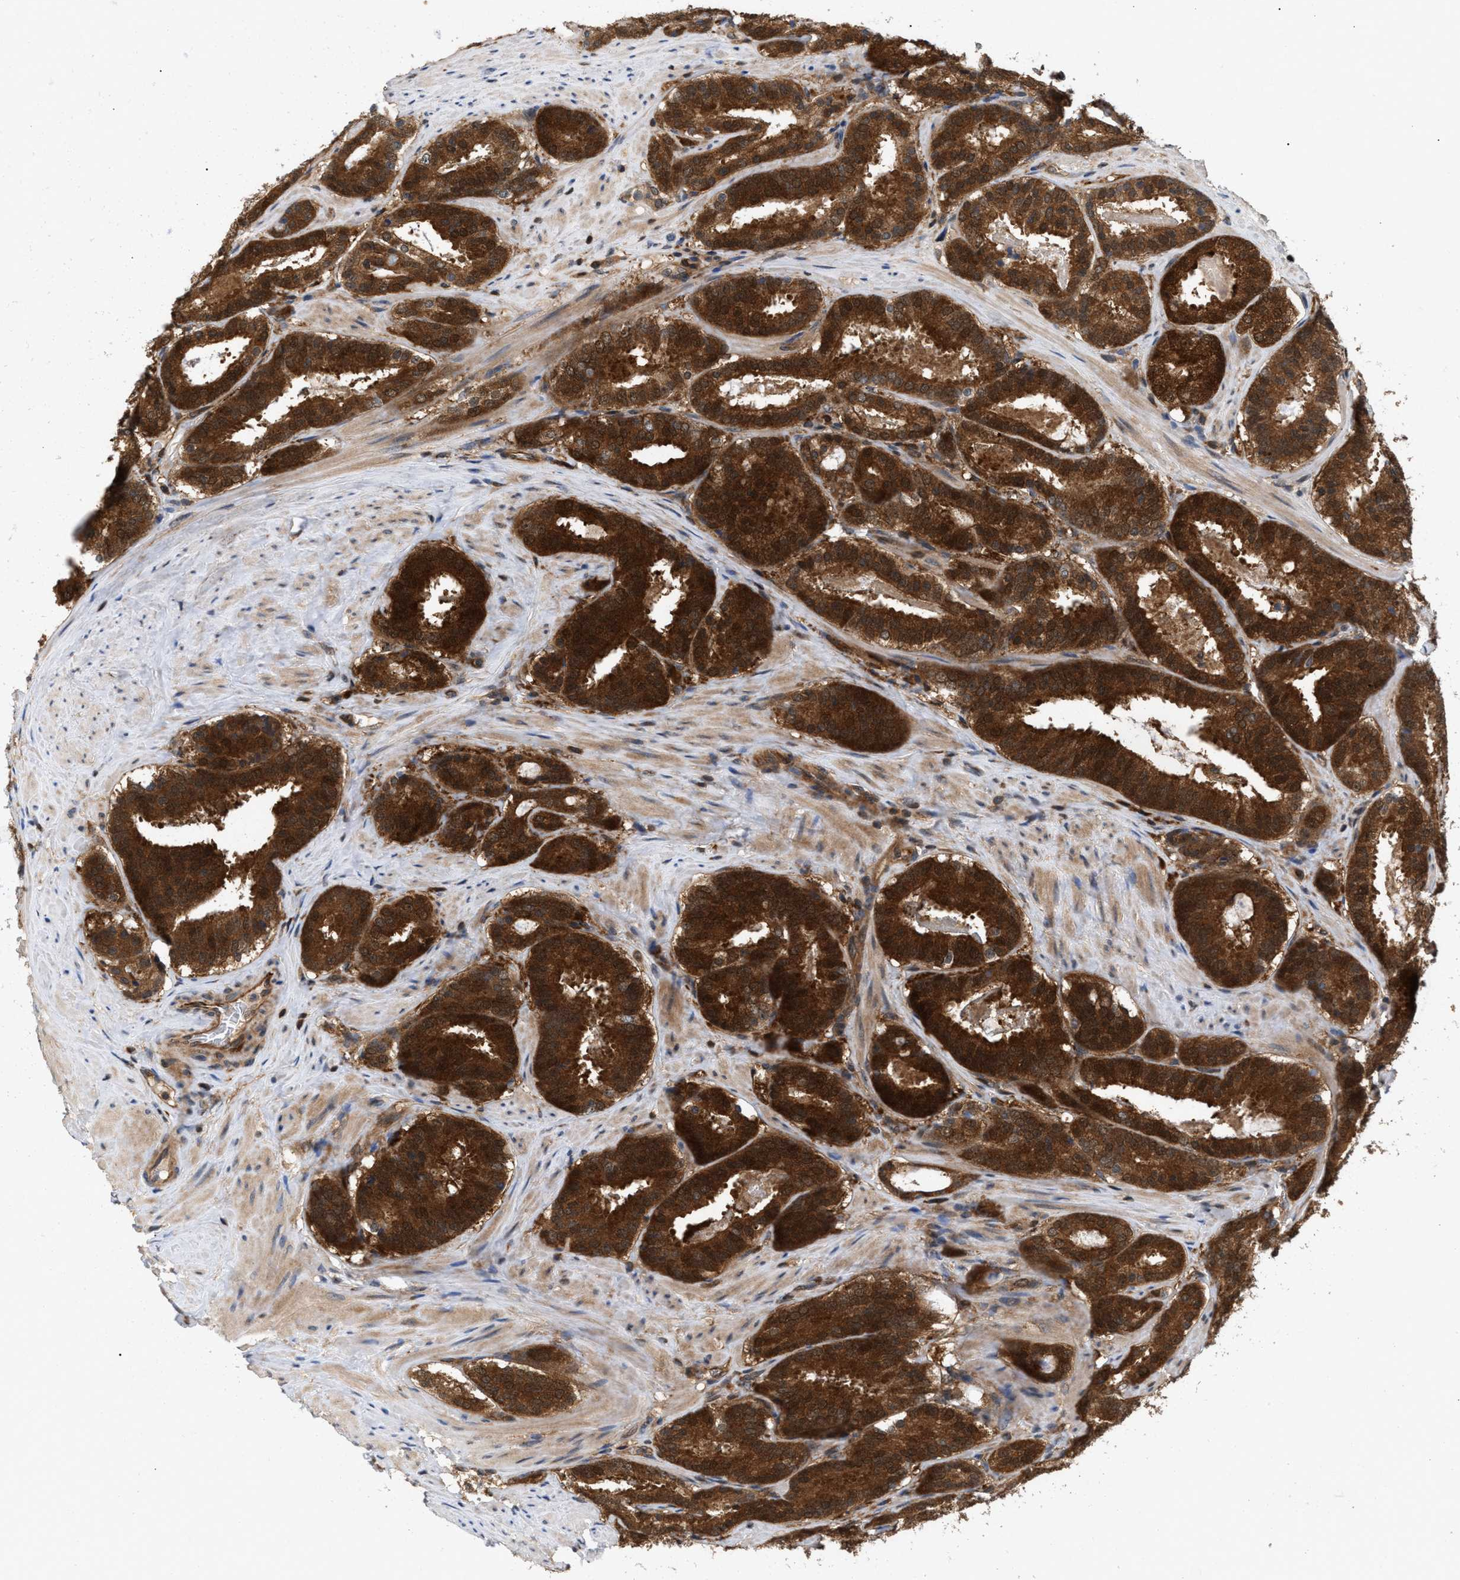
{"staining": {"intensity": "strong", "quantity": ">75%", "location": "cytoplasmic/membranous"}, "tissue": "prostate cancer", "cell_type": "Tumor cells", "image_type": "cancer", "snomed": [{"axis": "morphology", "description": "Adenocarcinoma, Low grade"}, {"axis": "topography", "description": "Prostate"}], "caption": "Prostate adenocarcinoma (low-grade) stained with a protein marker shows strong staining in tumor cells.", "gene": "GLOD4", "patient": {"sex": "male", "age": 69}}